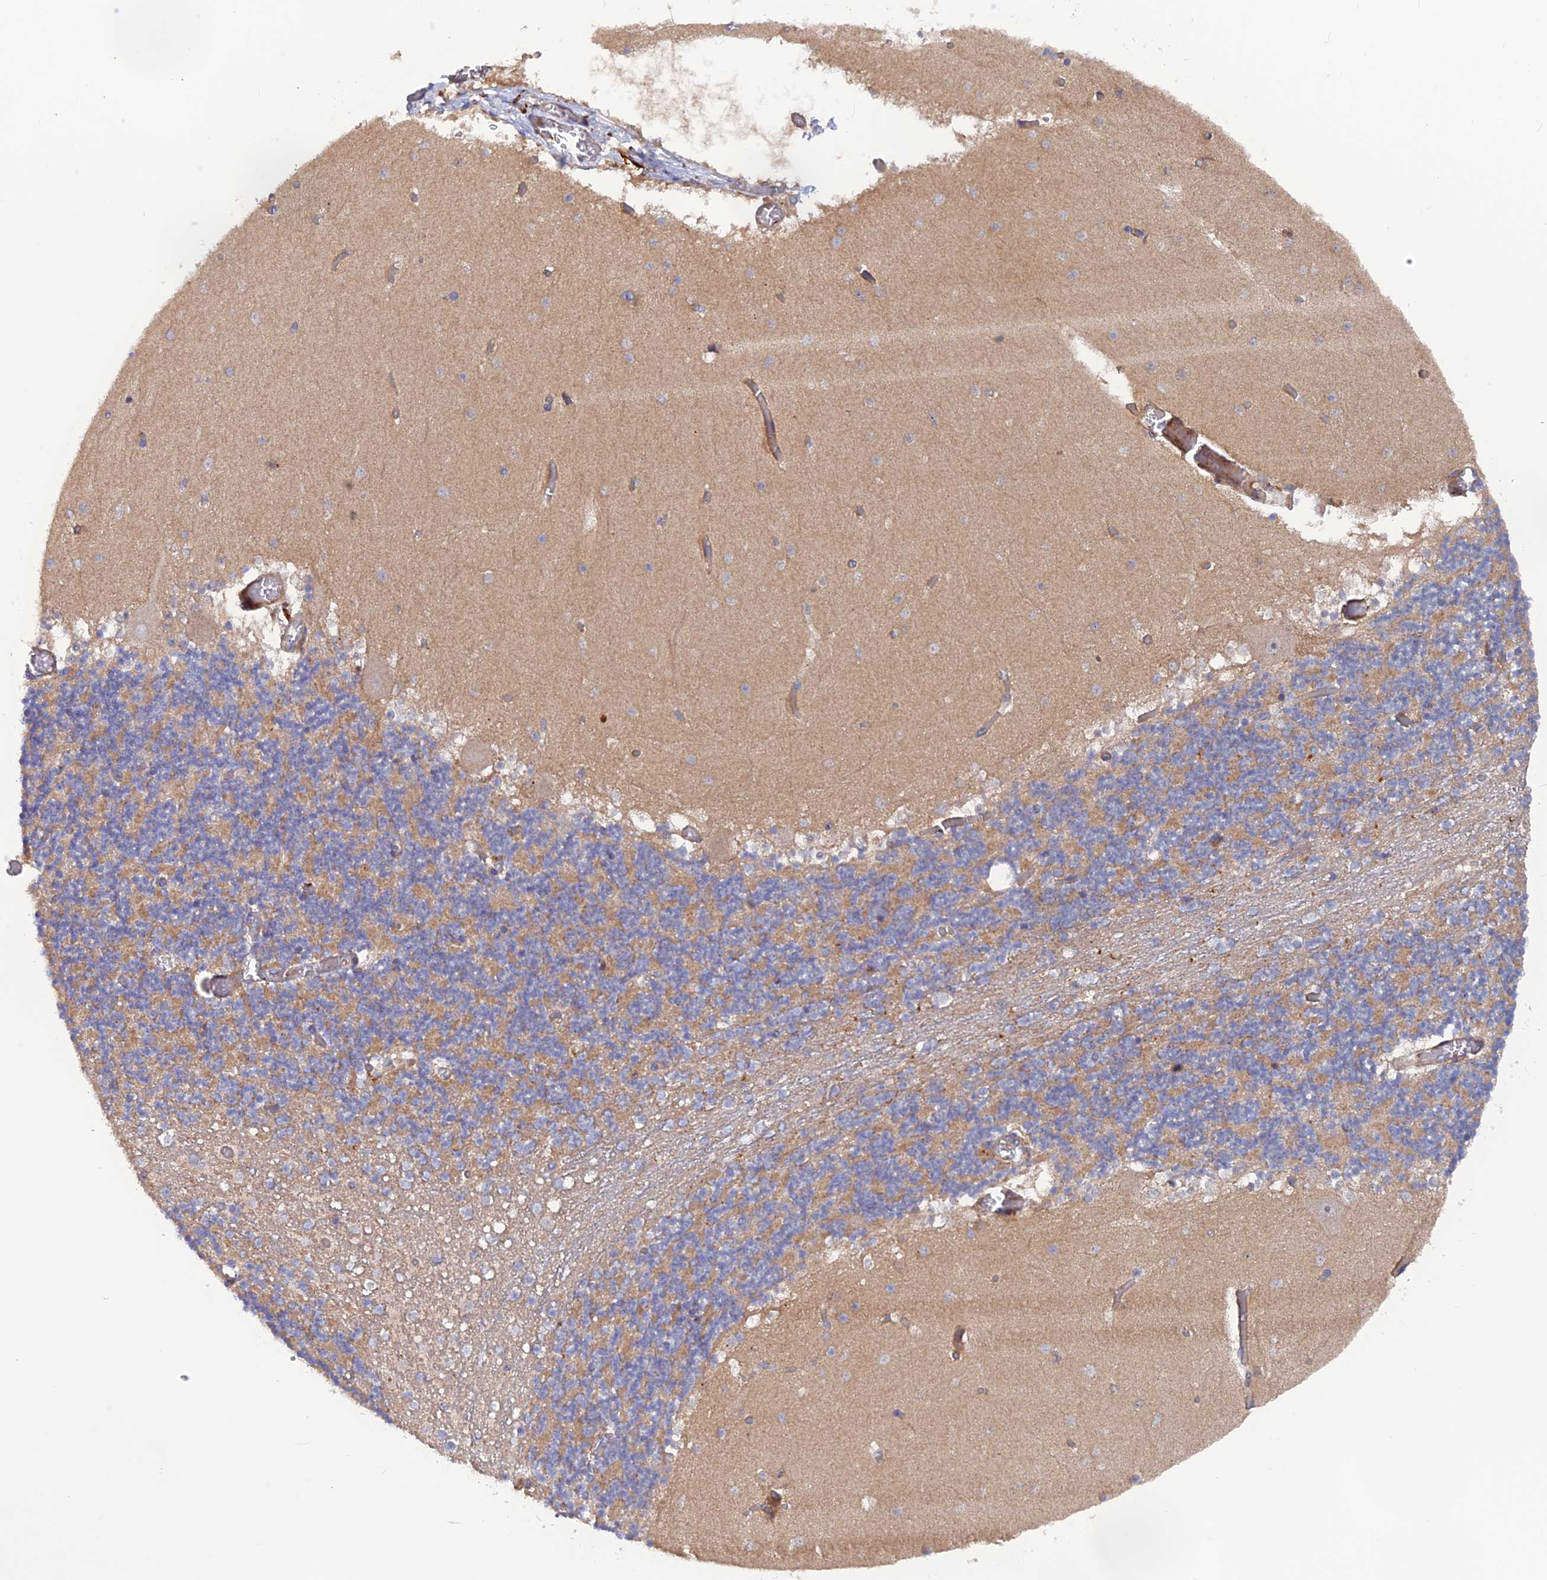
{"staining": {"intensity": "moderate", "quantity": "25%-75%", "location": "cytoplasmic/membranous"}, "tissue": "cerebellum", "cell_type": "Cells in granular layer", "image_type": "normal", "snomed": [{"axis": "morphology", "description": "Normal tissue, NOS"}, {"axis": "topography", "description": "Cerebellum"}], "caption": "Immunohistochemistry (IHC) of normal human cerebellum displays medium levels of moderate cytoplasmic/membranous expression in about 25%-75% of cells in granular layer.", "gene": "CPNE7", "patient": {"sex": "female", "age": 28}}